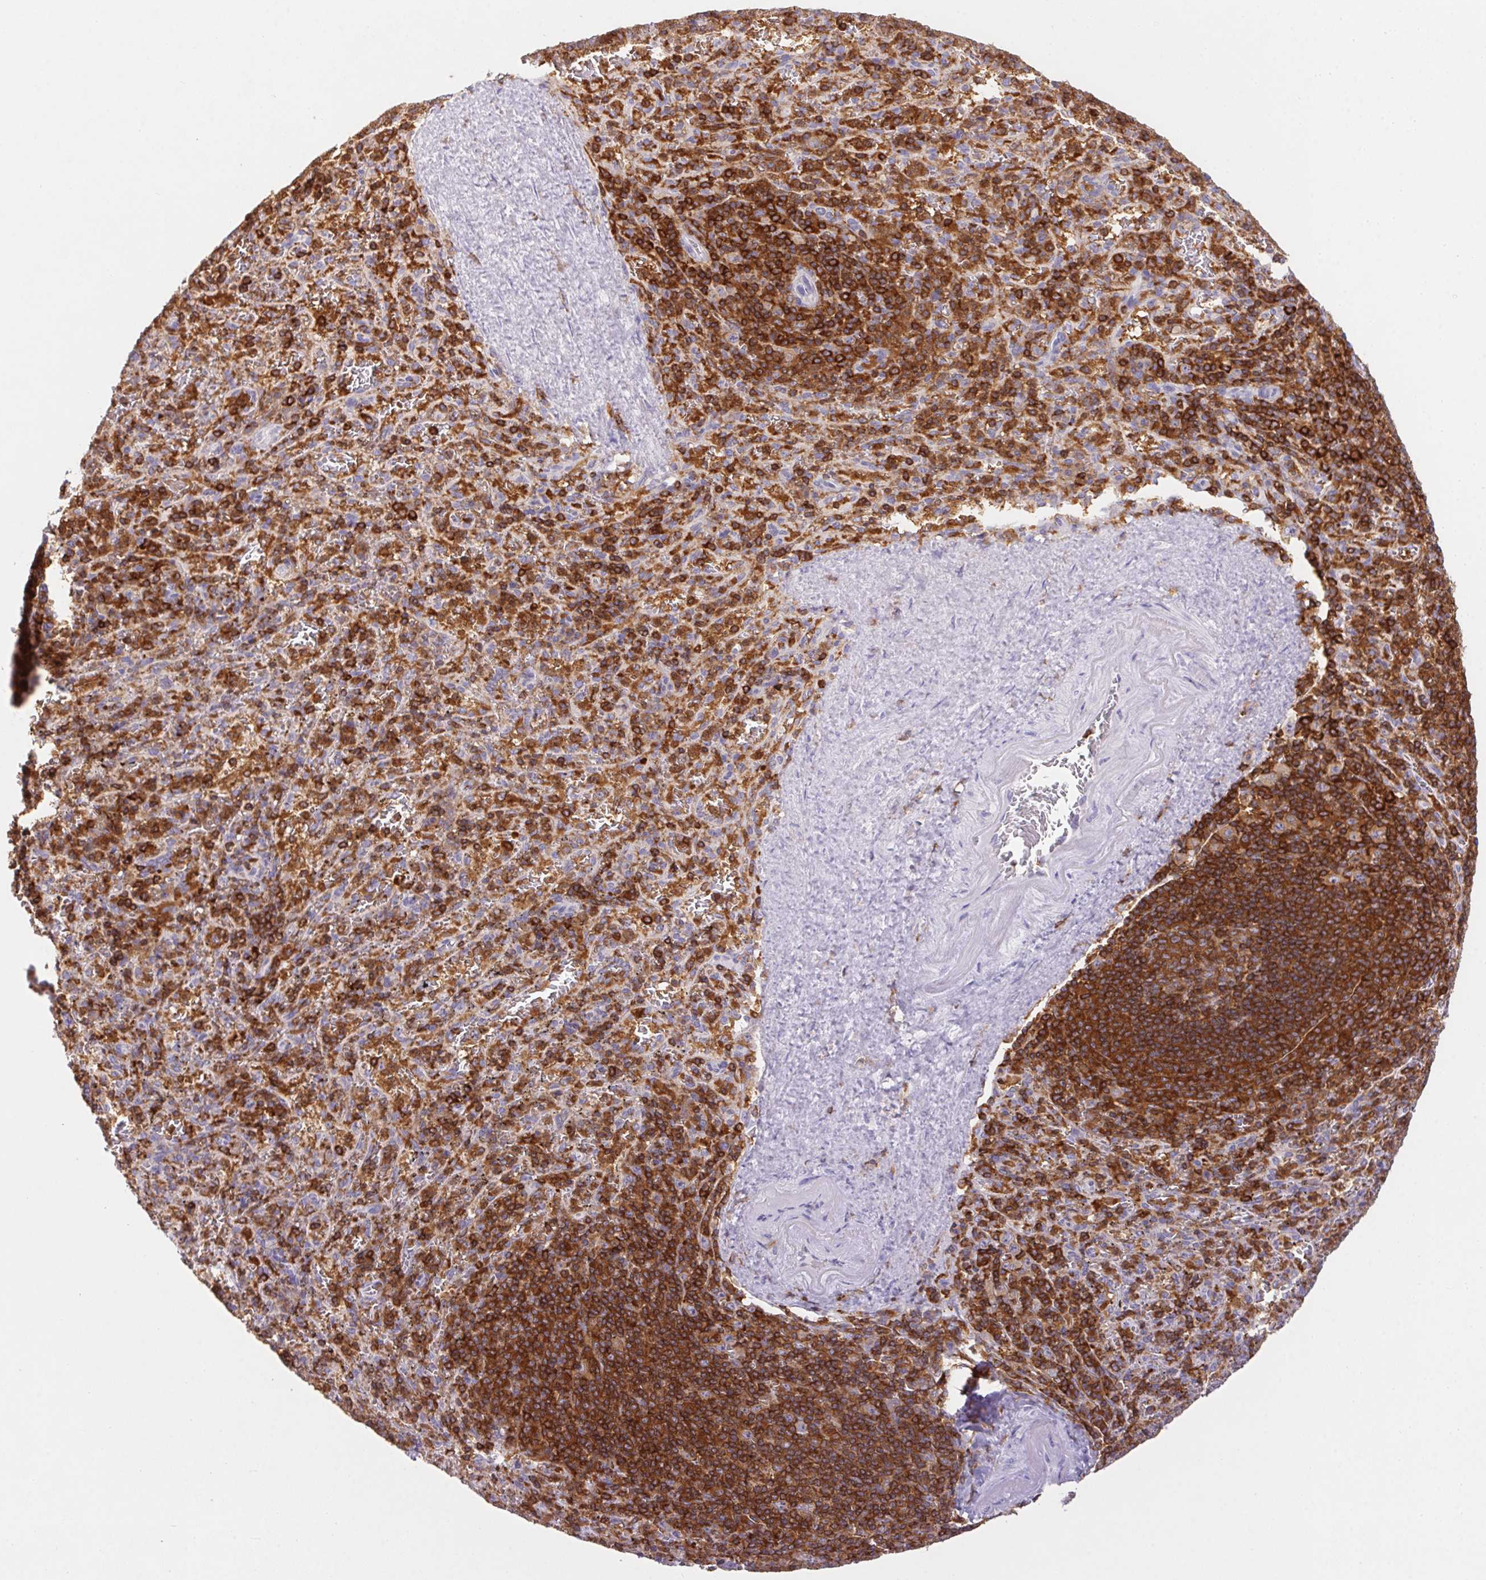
{"staining": {"intensity": "strong", "quantity": ">75%", "location": "cytoplasmic/membranous"}, "tissue": "spleen", "cell_type": "Cells in red pulp", "image_type": "normal", "snomed": [{"axis": "morphology", "description": "Normal tissue, NOS"}, {"axis": "topography", "description": "Spleen"}], "caption": "DAB (3,3'-diaminobenzidine) immunohistochemical staining of normal human spleen reveals strong cytoplasmic/membranous protein staining in approximately >75% of cells in red pulp. The staining was performed using DAB (3,3'-diaminobenzidine) to visualize the protein expression in brown, while the nuclei were stained in blue with hematoxylin (Magnification: 20x).", "gene": "APBB1IP", "patient": {"sex": "male", "age": 57}}